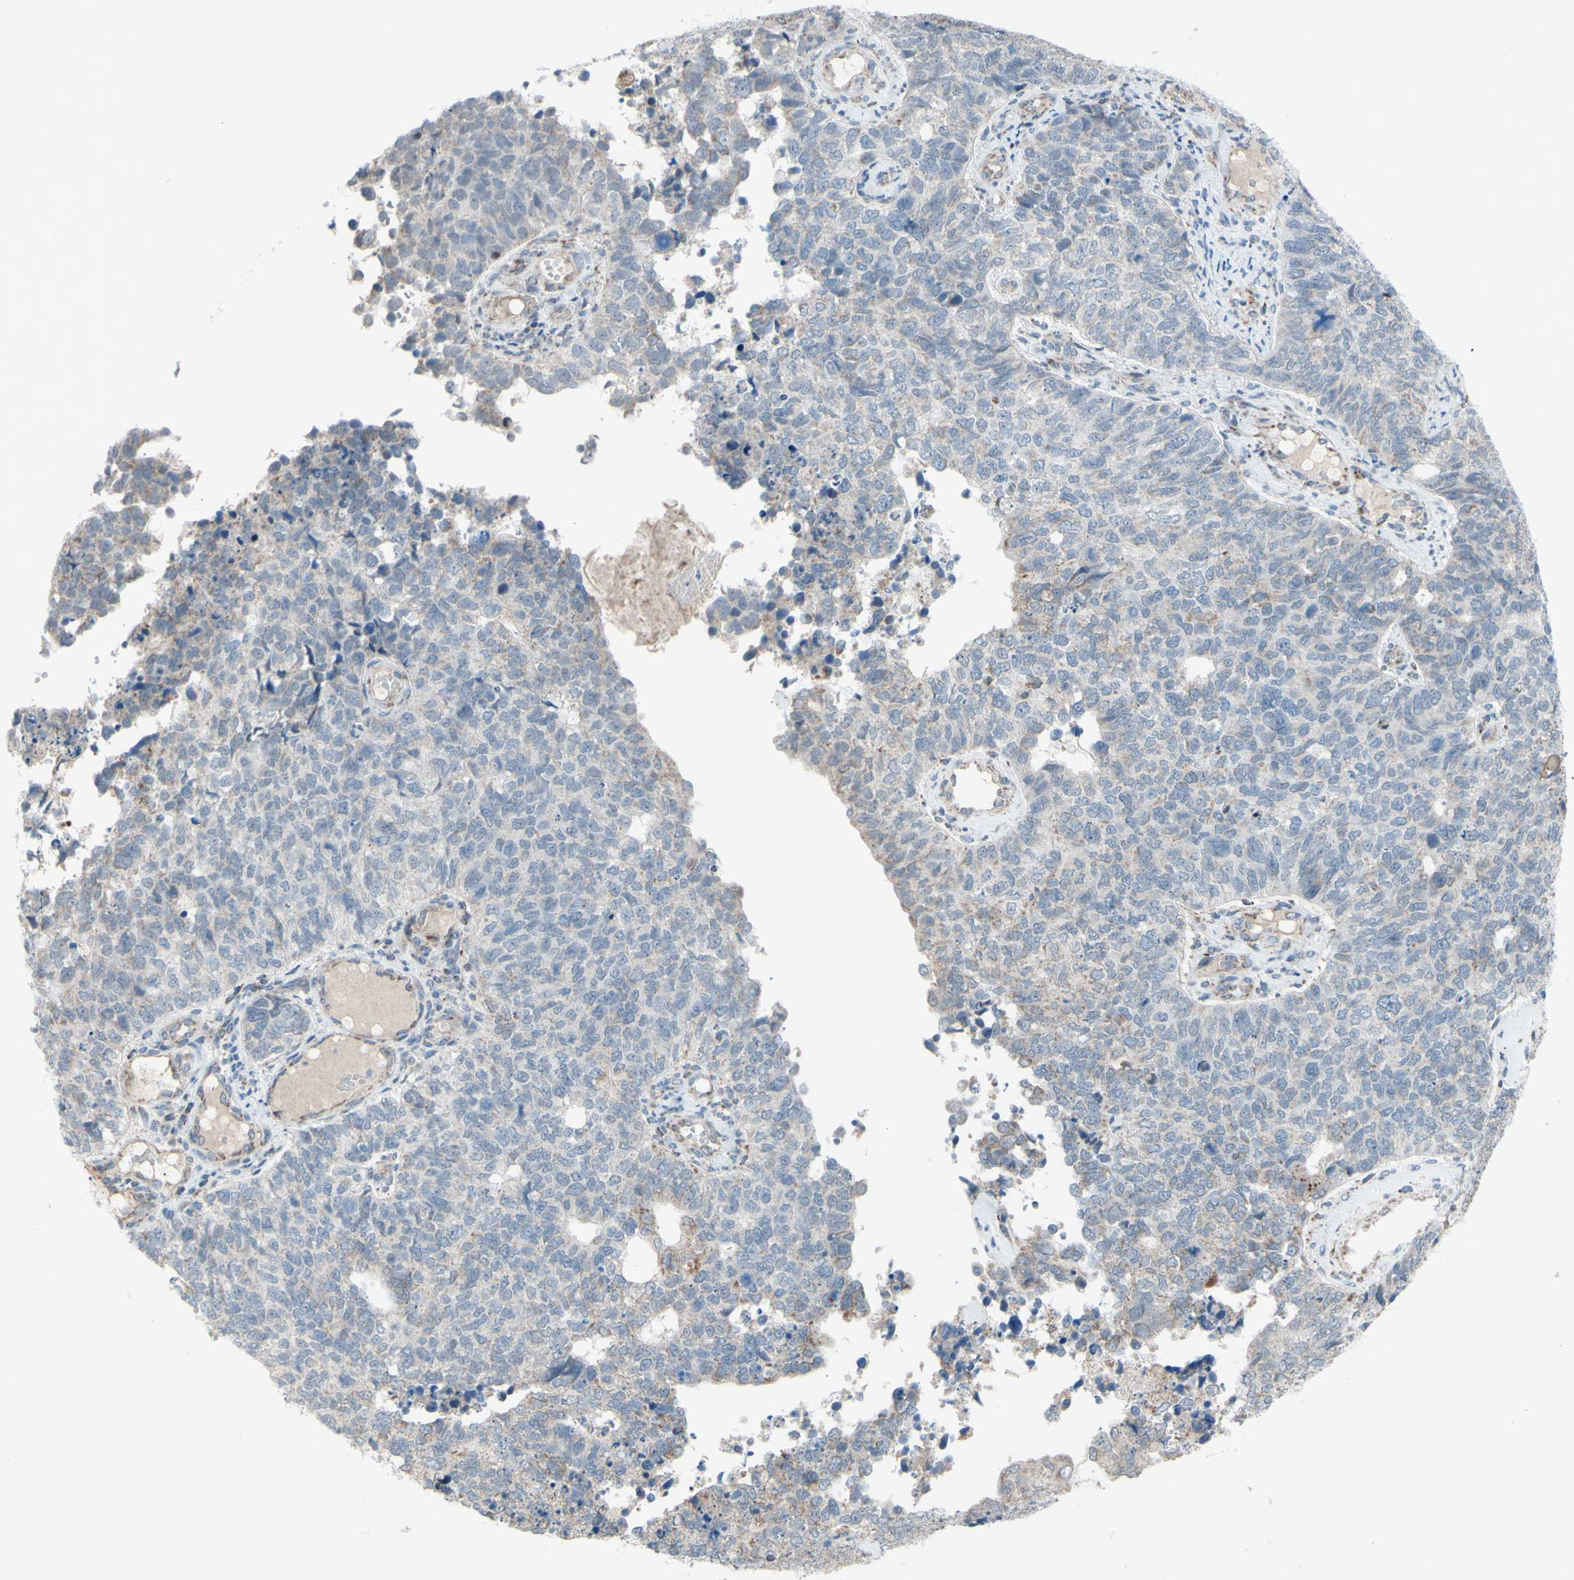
{"staining": {"intensity": "weak", "quantity": "<25%", "location": "cytoplasmic/membranous"}, "tissue": "cervical cancer", "cell_type": "Tumor cells", "image_type": "cancer", "snomed": [{"axis": "morphology", "description": "Squamous cell carcinoma, NOS"}, {"axis": "topography", "description": "Cervix"}], "caption": "An immunohistochemistry (IHC) micrograph of cervical squamous cell carcinoma is shown. There is no staining in tumor cells of cervical squamous cell carcinoma.", "gene": "GLT8D1", "patient": {"sex": "female", "age": 63}}